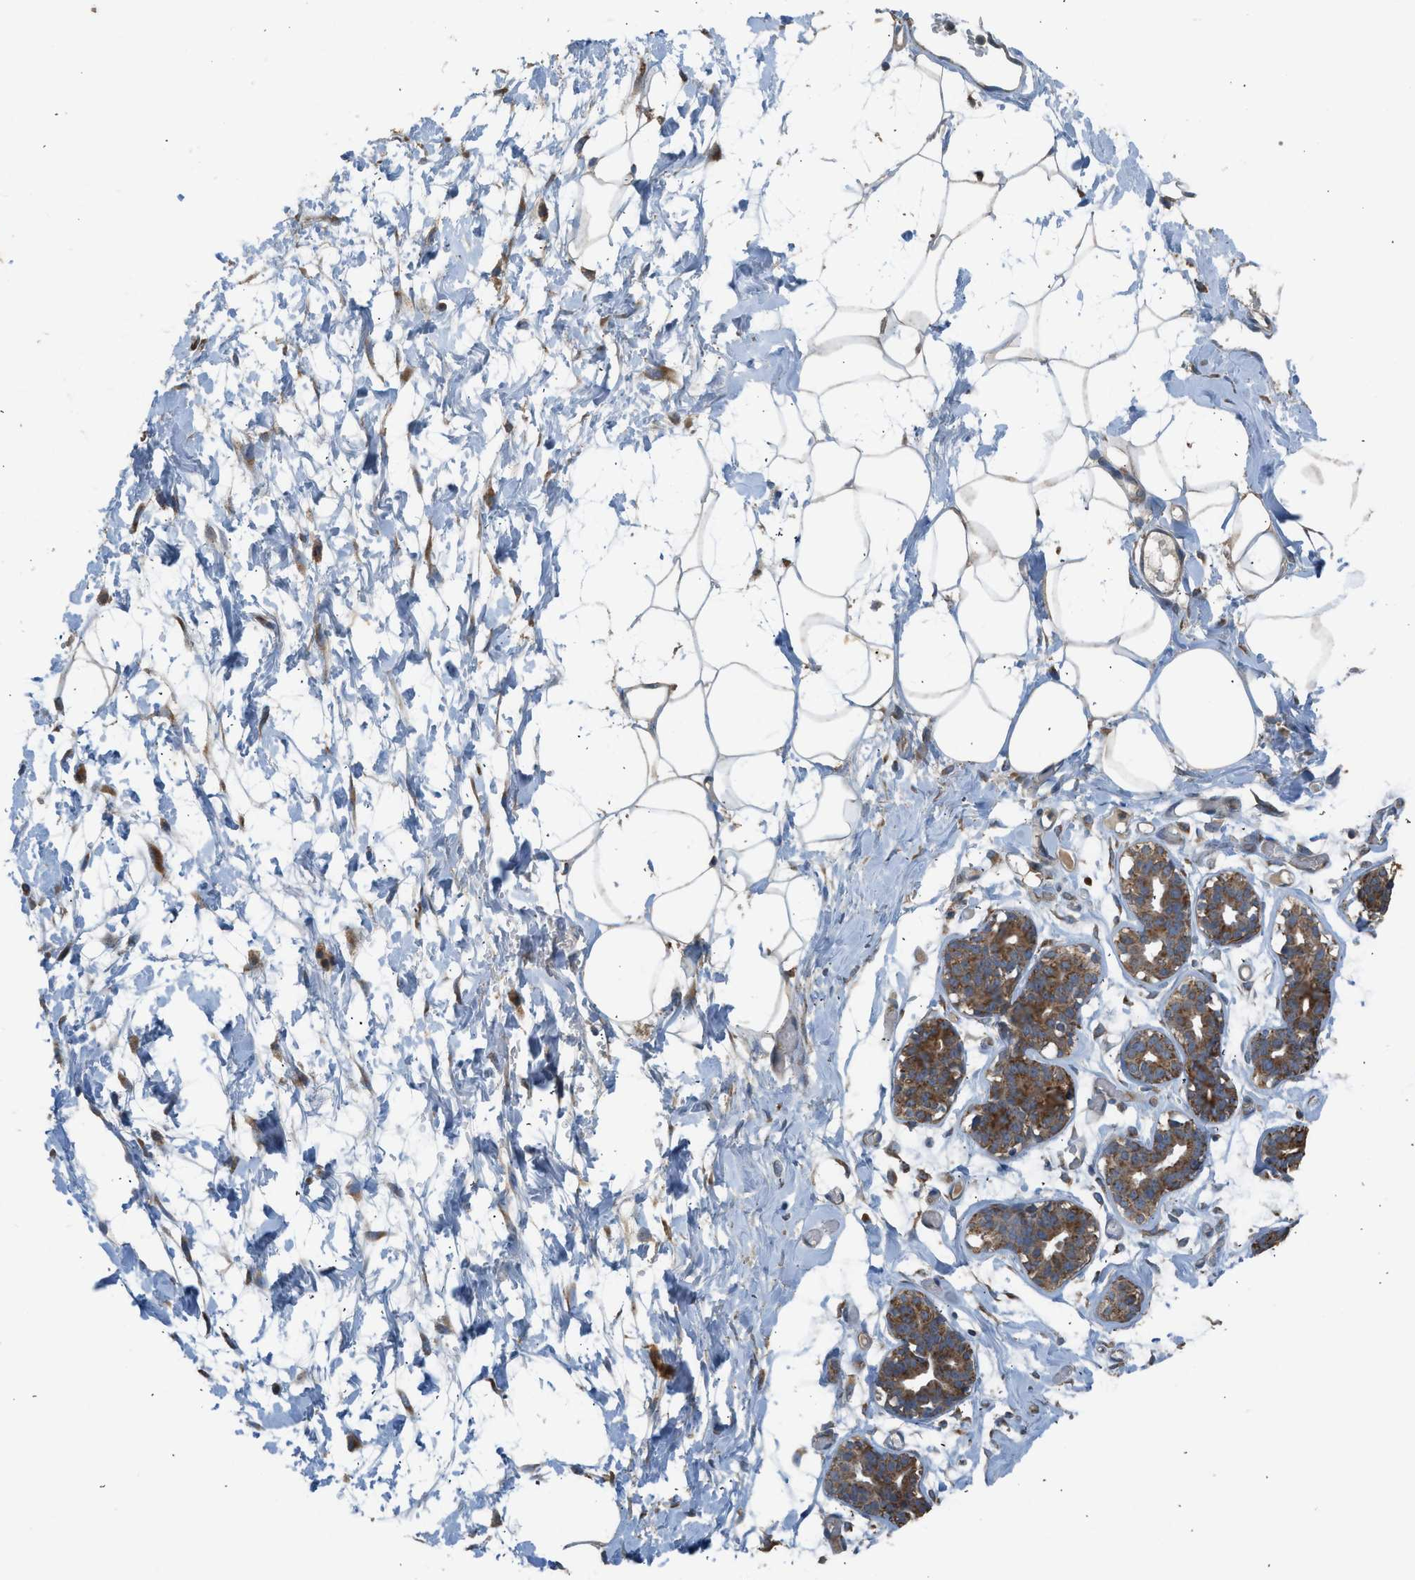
{"staining": {"intensity": "moderate", "quantity": "25%-75%", "location": "cytoplasmic/membranous"}, "tissue": "adipose tissue", "cell_type": "Adipocytes", "image_type": "normal", "snomed": [{"axis": "morphology", "description": "Normal tissue, NOS"}, {"axis": "topography", "description": "Breast"}, {"axis": "topography", "description": "Soft tissue"}], "caption": "High-power microscopy captured an IHC photomicrograph of normal adipose tissue, revealing moderate cytoplasmic/membranous expression in about 25%-75% of adipocytes.", "gene": "STARD3", "patient": {"sex": "female", "age": 25}}